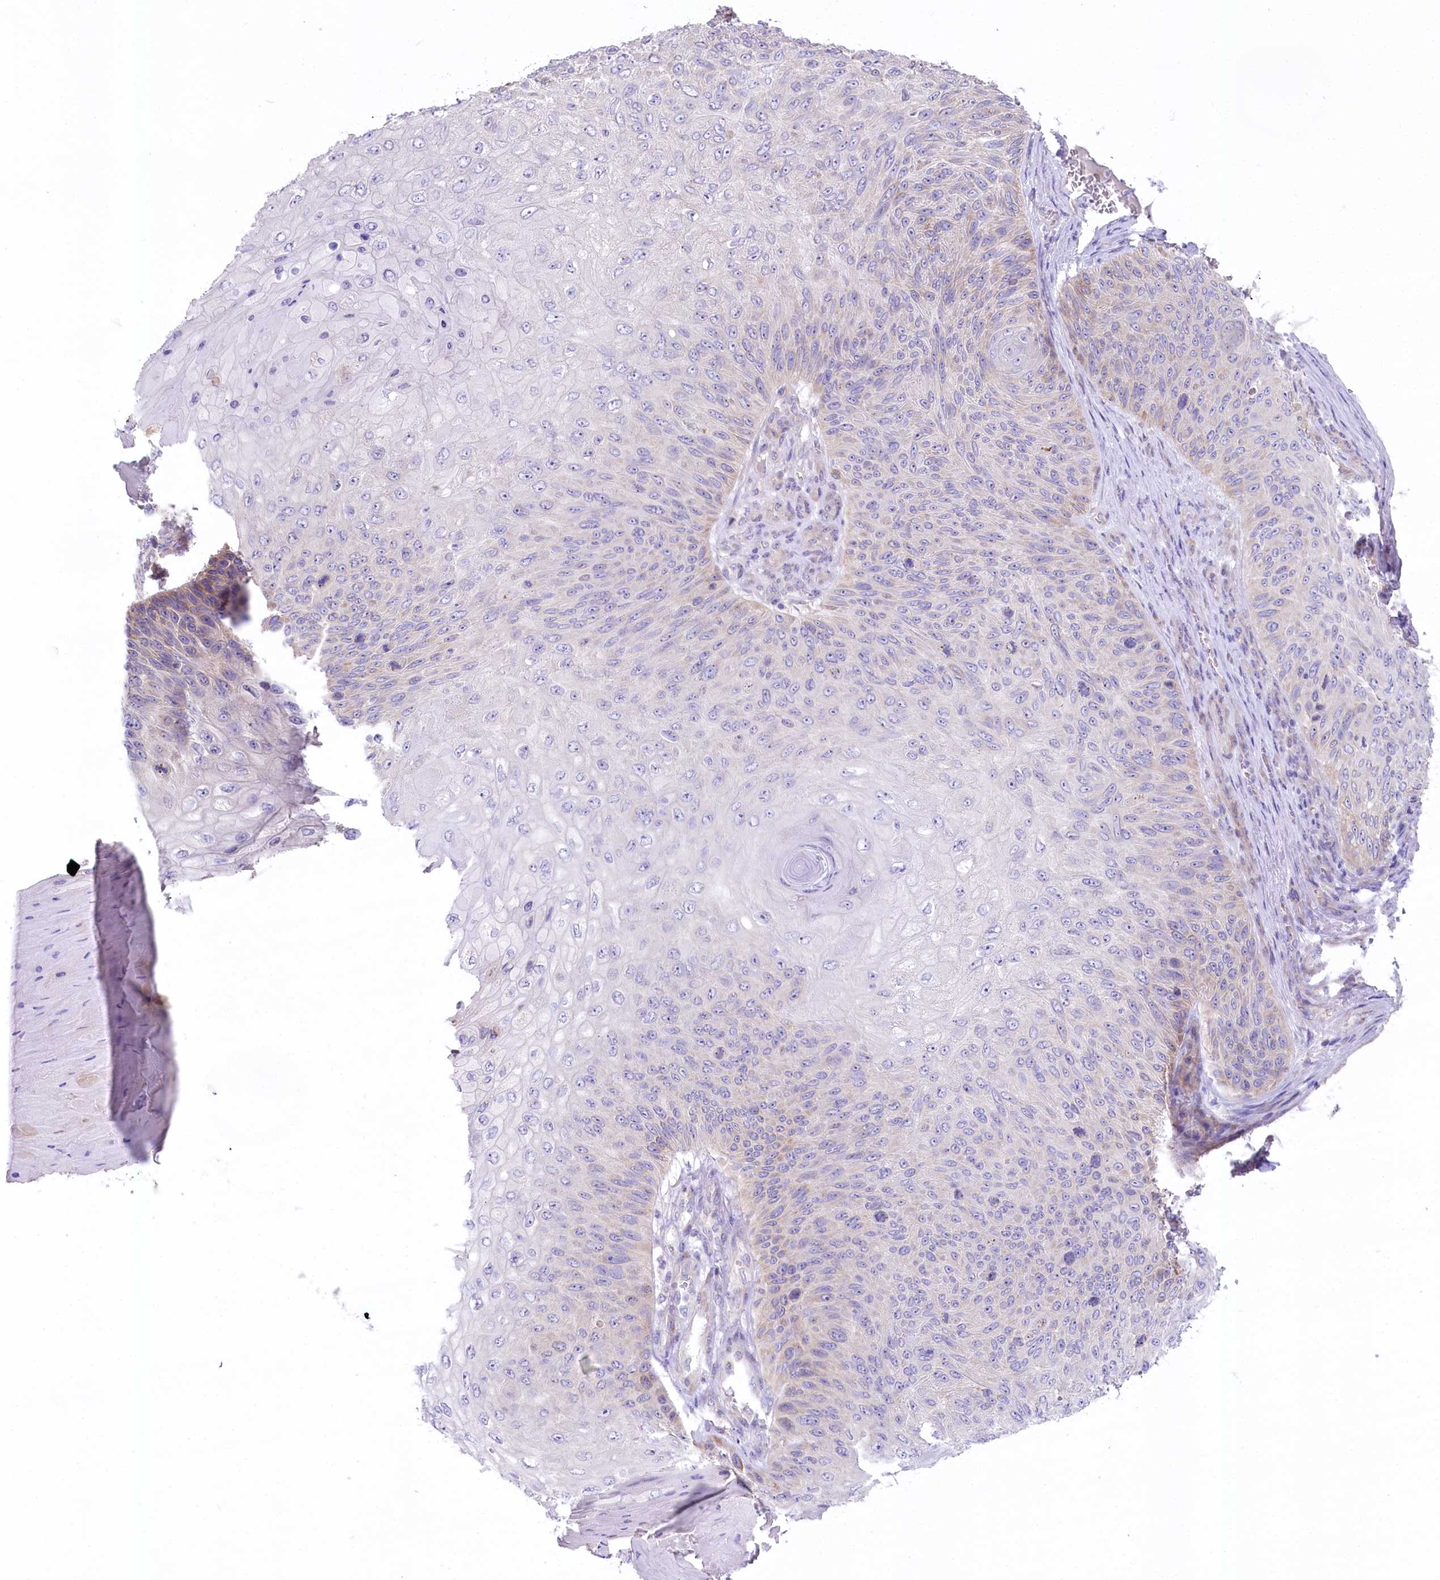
{"staining": {"intensity": "weak", "quantity": "25%-75%", "location": "cytoplasmic/membranous"}, "tissue": "skin cancer", "cell_type": "Tumor cells", "image_type": "cancer", "snomed": [{"axis": "morphology", "description": "Squamous cell carcinoma, NOS"}, {"axis": "topography", "description": "Skin"}], "caption": "Protein expression analysis of human skin cancer reveals weak cytoplasmic/membranous positivity in about 25%-75% of tumor cells. (IHC, brightfield microscopy, high magnification).", "gene": "MYOZ1", "patient": {"sex": "female", "age": 88}}